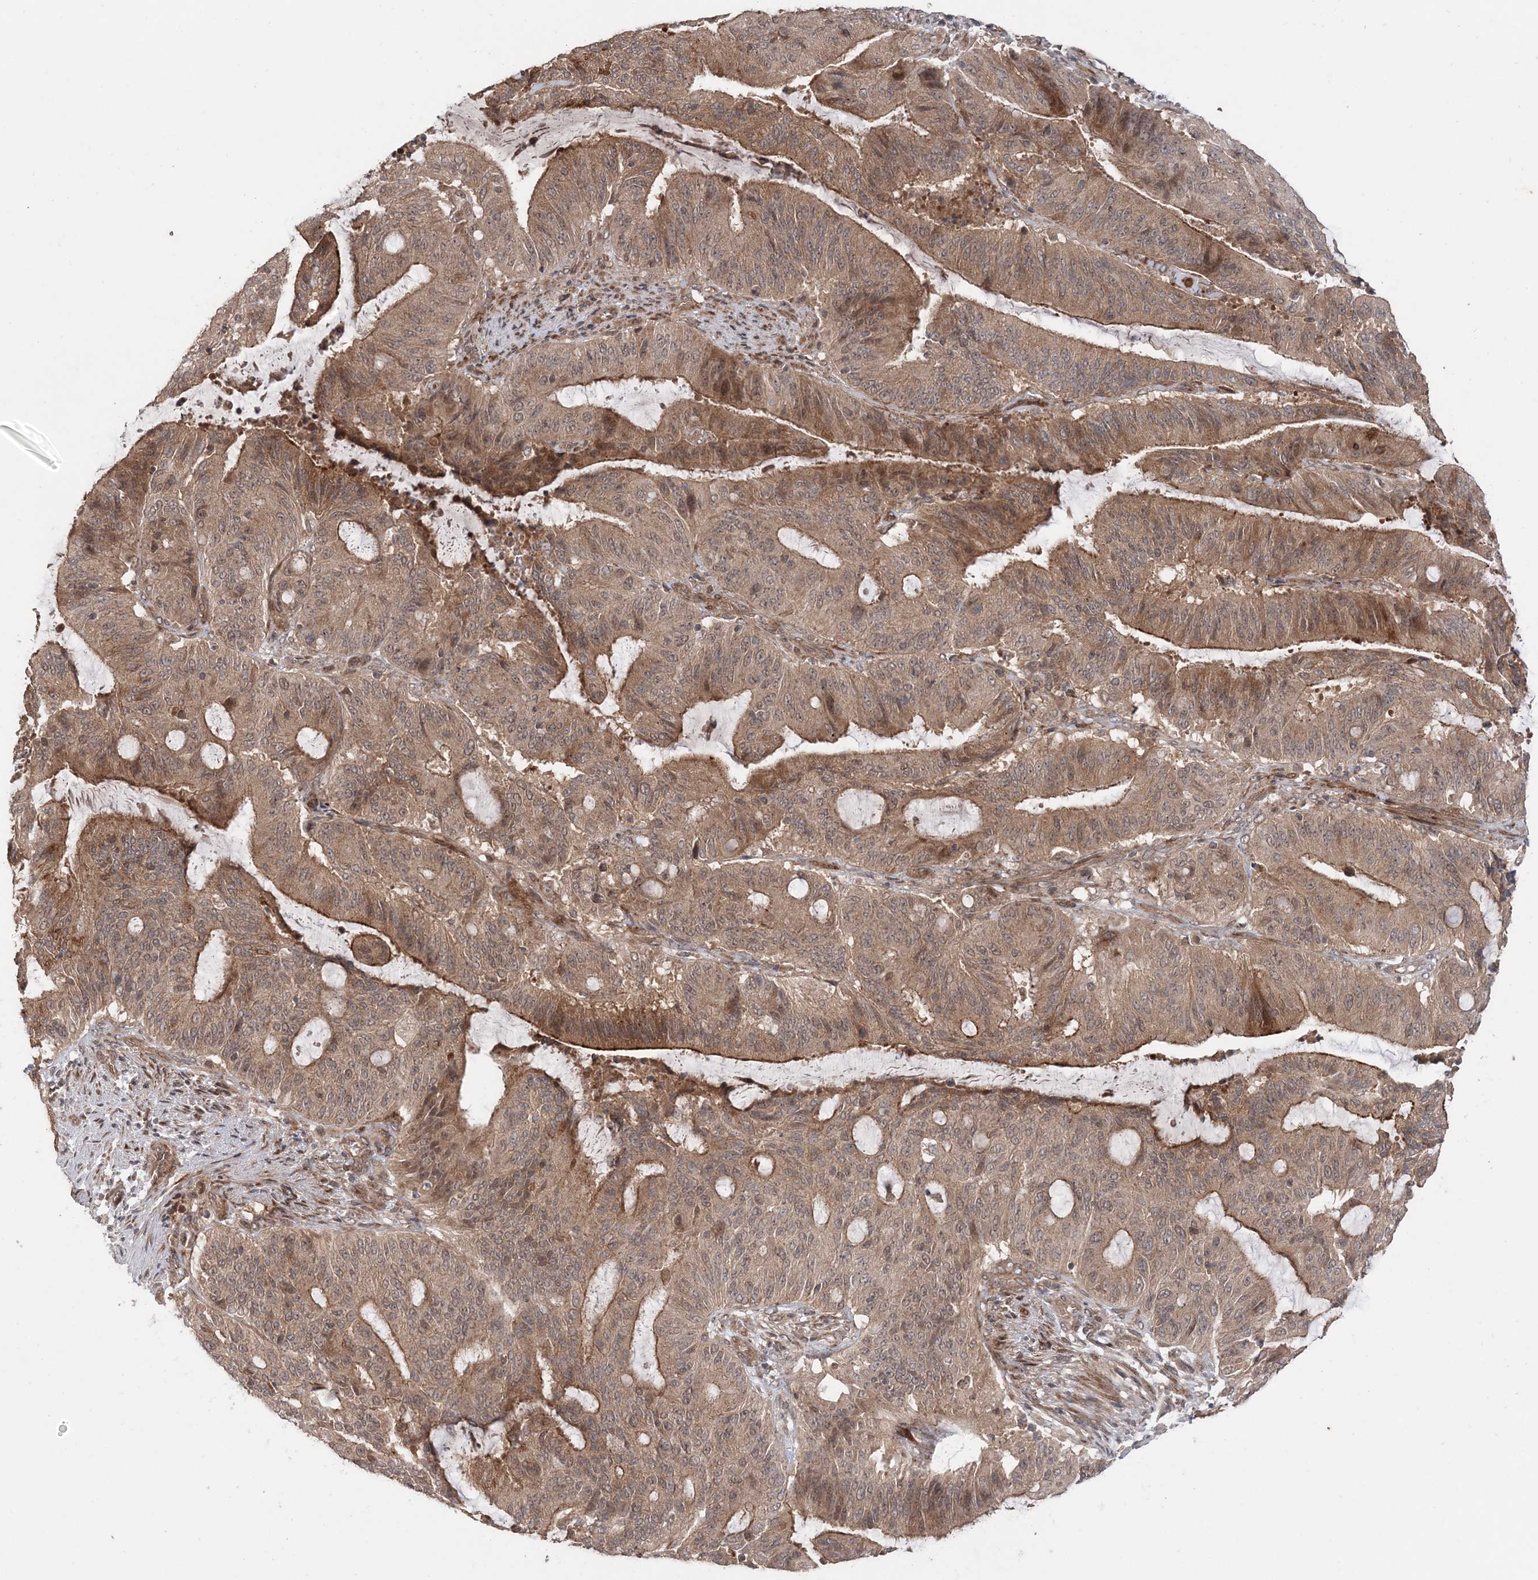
{"staining": {"intensity": "moderate", "quantity": ">75%", "location": "cytoplasmic/membranous,nuclear"}, "tissue": "liver cancer", "cell_type": "Tumor cells", "image_type": "cancer", "snomed": [{"axis": "morphology", "description": "Normal tissue, NOS"}, {"axis": "morphology", "description": "Cholangiocarcinoma"}, {"axis": "topography", "description": "Liver"}, {"axis": "topography", "description": "Peripheral nerve tissue"}], "caption": "This is an image of immunohistochemistry (IHC) staining of cholangiocarcinoma (liver), which shows moderate expression in the cytoplasmic/membranous and nuclear of tumor cells.", "gene": "UBTD2", "patient": {"sex": "female", "age": 73}}